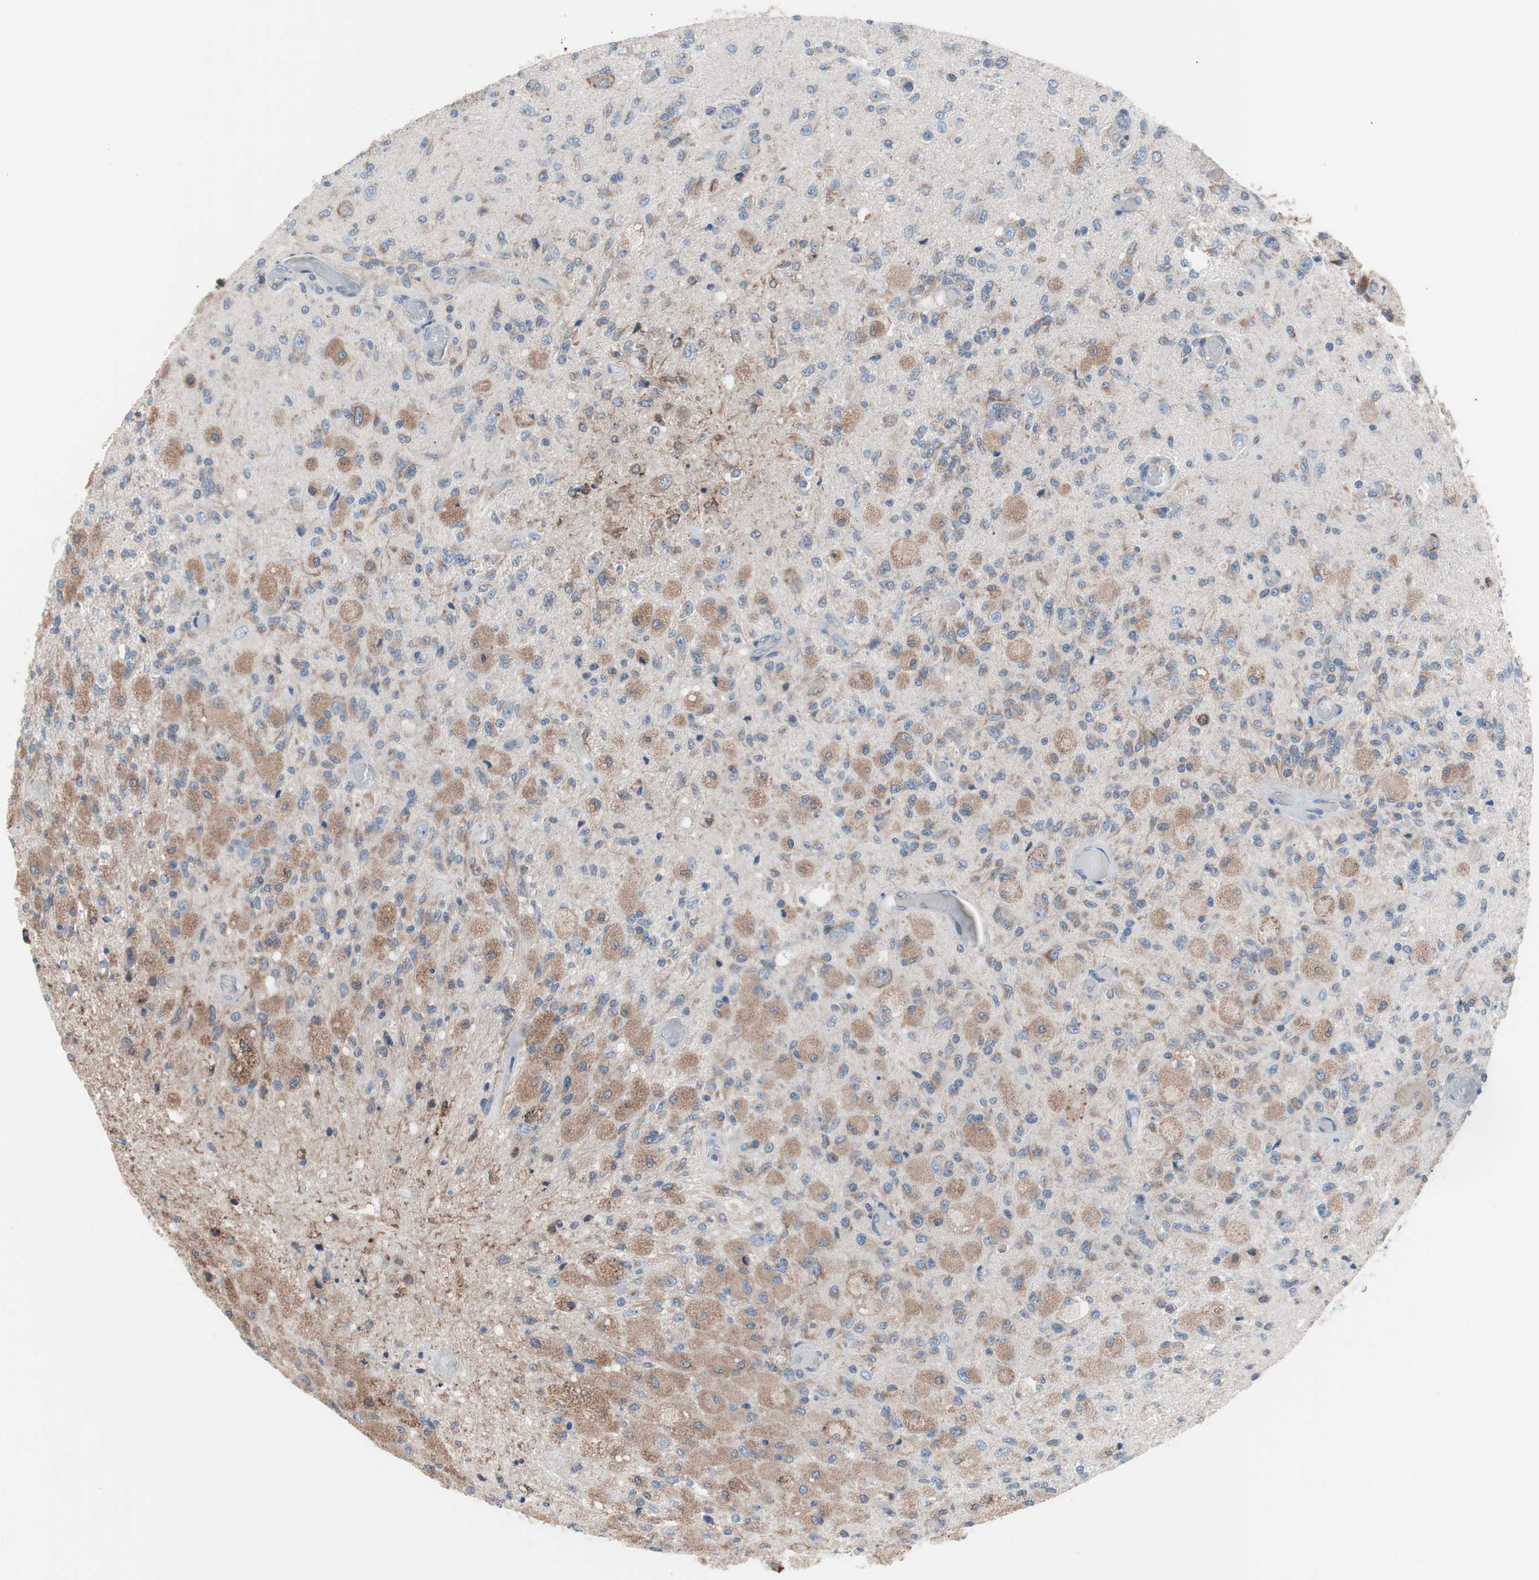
{"staining": {"intensity": "moderate", "quantity": "25%-75%", "location": "cytoplasmic/membranous"}, "tissue": "glioma", "cell_type": "Tumor cells", "image_type": "cancer", "snomed": [{"axis": "morphology", "description": "Normal tissue, NOS"}, {"axis": "morphology", "description": "Glioma, malignant, High grade"}, {"axis": "topography", "description": "Cerebral cortex"}], "caption": "Tumor cells exhibit moderate cytoplasmic/membranous staining in about 25%-75% of cells in malignant glioma (high-grade). (brown staining indicates protein expression, while blue staining denotes nuclei).", "gene": "SLC27A4", "patient": {"sex": "male", "age": 77}}